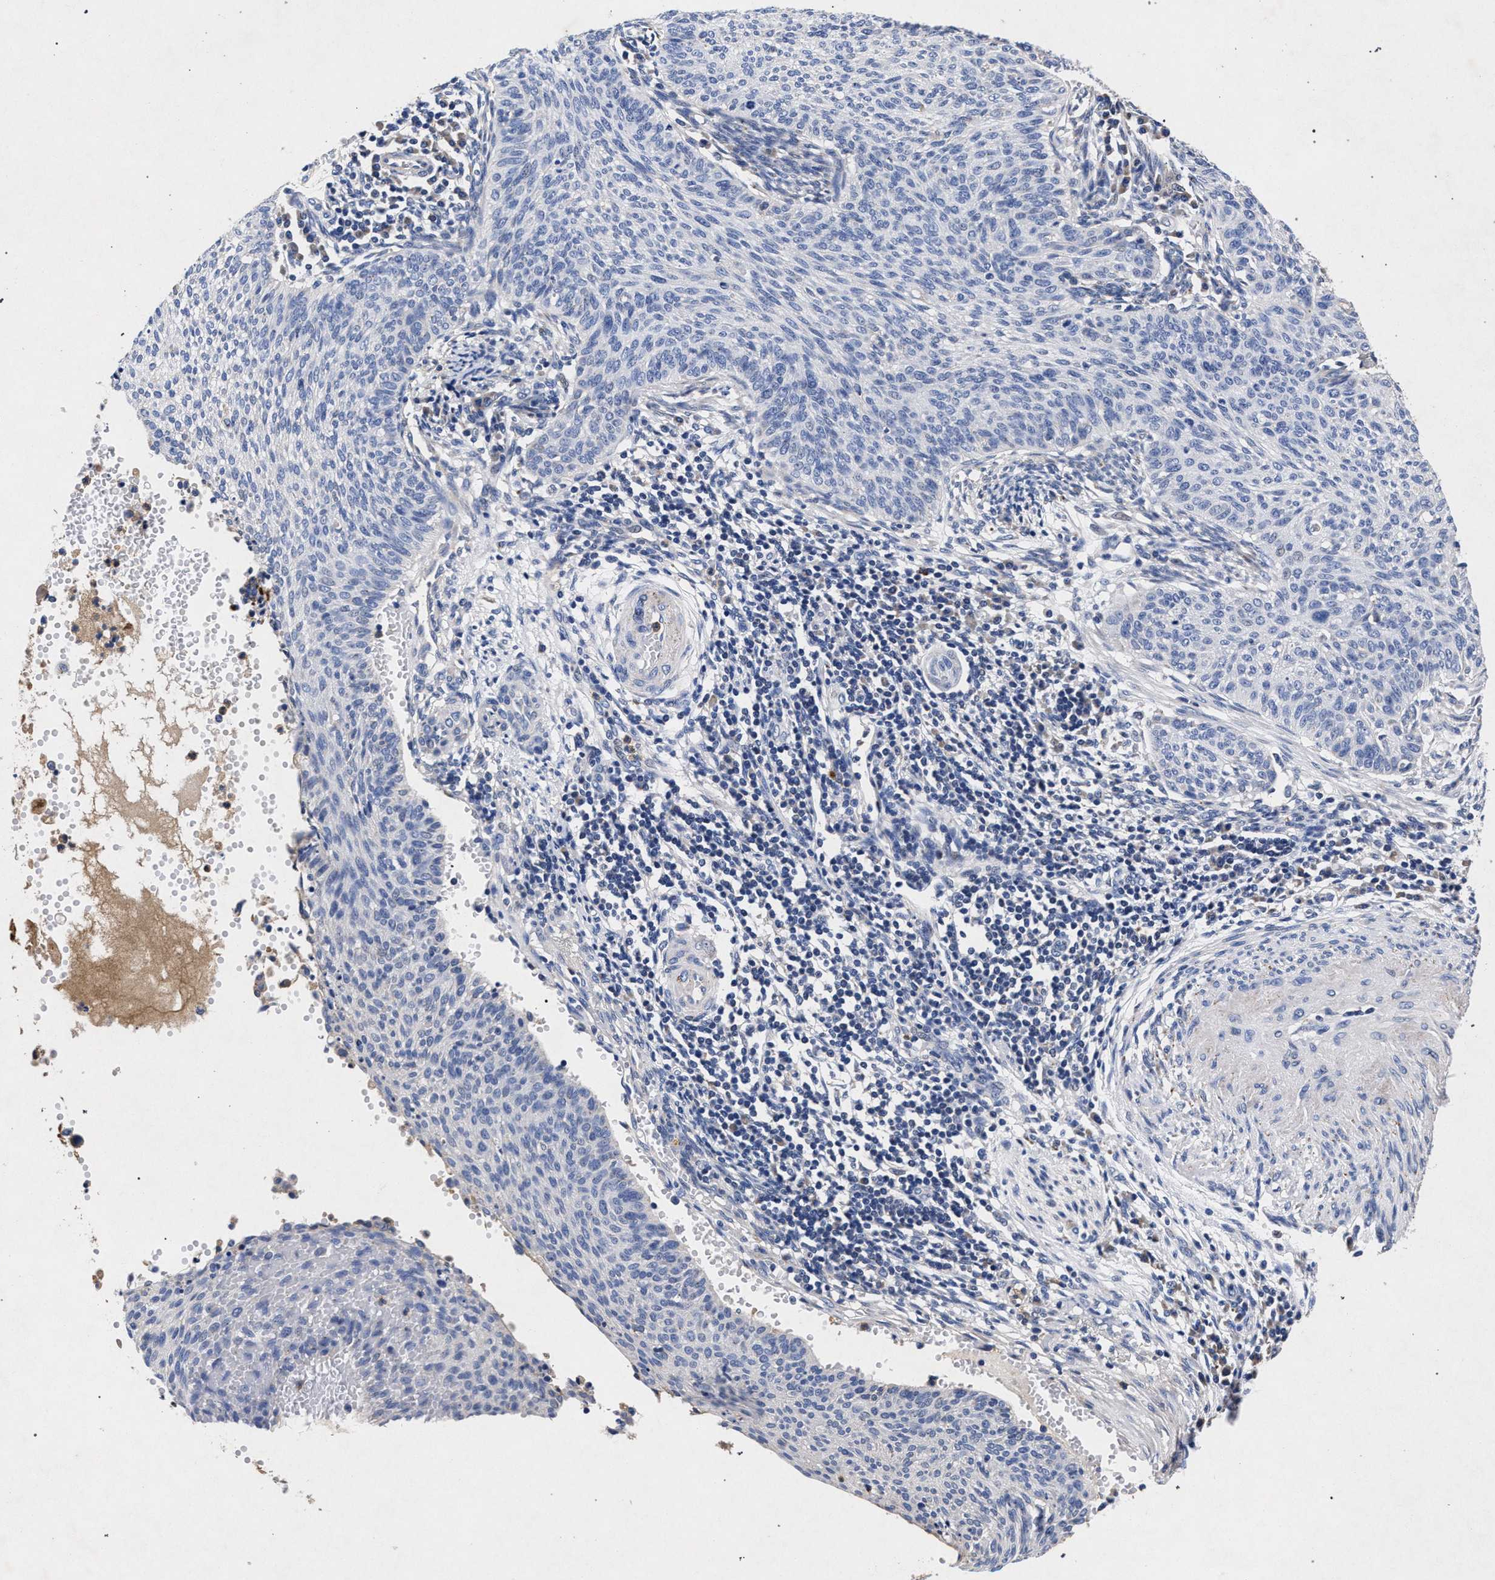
{"staining": {"intensity": "negative", "quantity": "none", "location": "none"}, "tissue": "cervical cancer", "cell_type": "Tumor cells", "image_type": "cancer", "snomed": [{"axis": "morphology", "description": "Squamous cell carcinoma, NOS"}, {"axis": "topography", "description": "Cervix"}], "caption": "There is no significant positivity in tumor cells of squamous cell carcinoma (cervical).", "gene": "HSD17B14", "patient": {"sex": "female", "age": 70}}